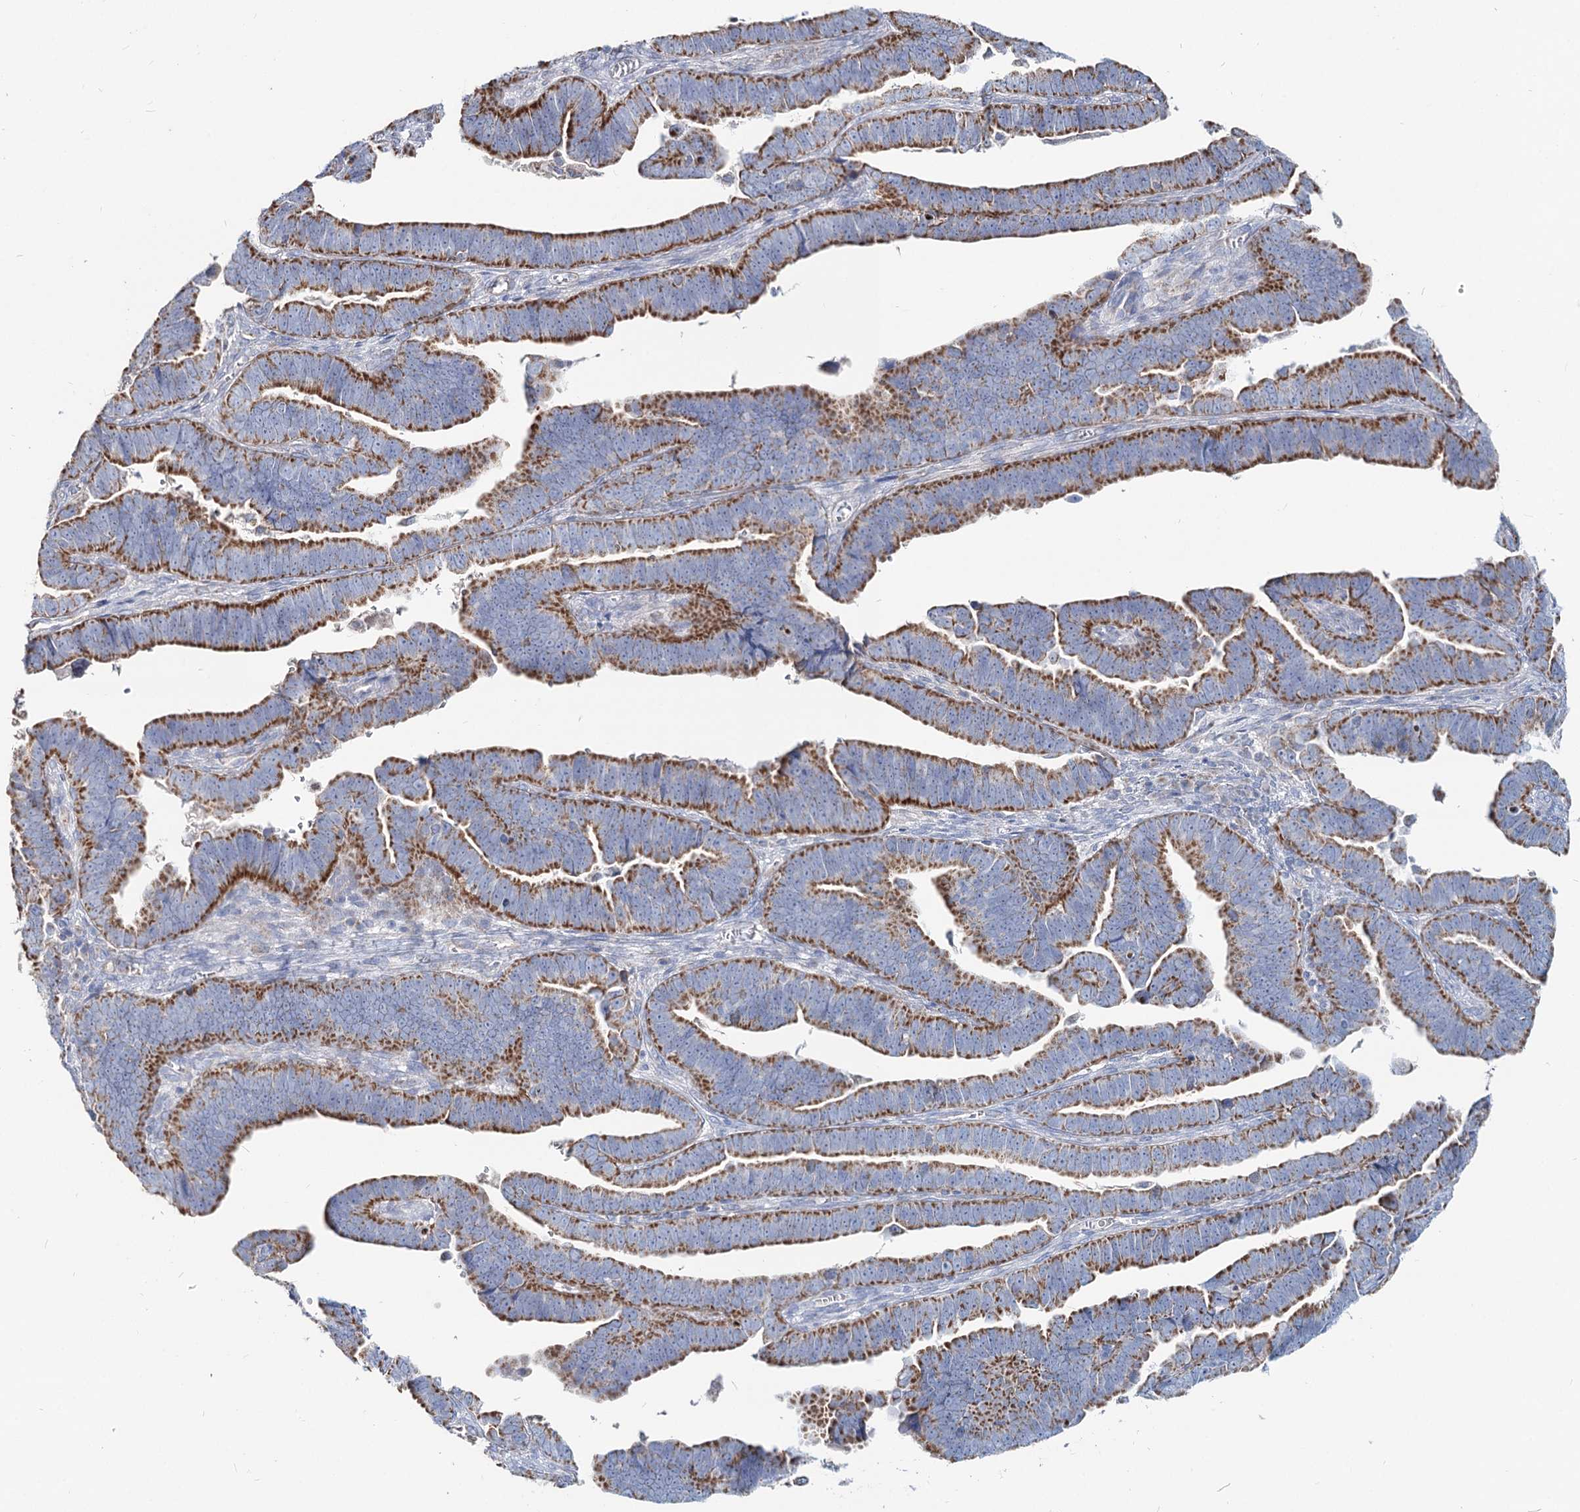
{"staining": {"intensity": "moderate", "quantity": ">75%", "location": "cytoplasmic/membranous"}, "tissue": "endometrial cancer", "cell_type": "Tumor cells", "image_type": "cancer", "snomed": [{"axis": "morphology", "description": "Adenocarcinoma, NOS"}, {"axis": "topography", "description": "Endometrium"}], "caption": "Endometrial cancer (adenocarcinoma) was stained to show a protein in brown. There is medium levels of moderate cytoplasmic/membranous staining in about >75% of tumor cells.", "gene": "MCCC2", "patient": {"sex": "female", "age": 75}}